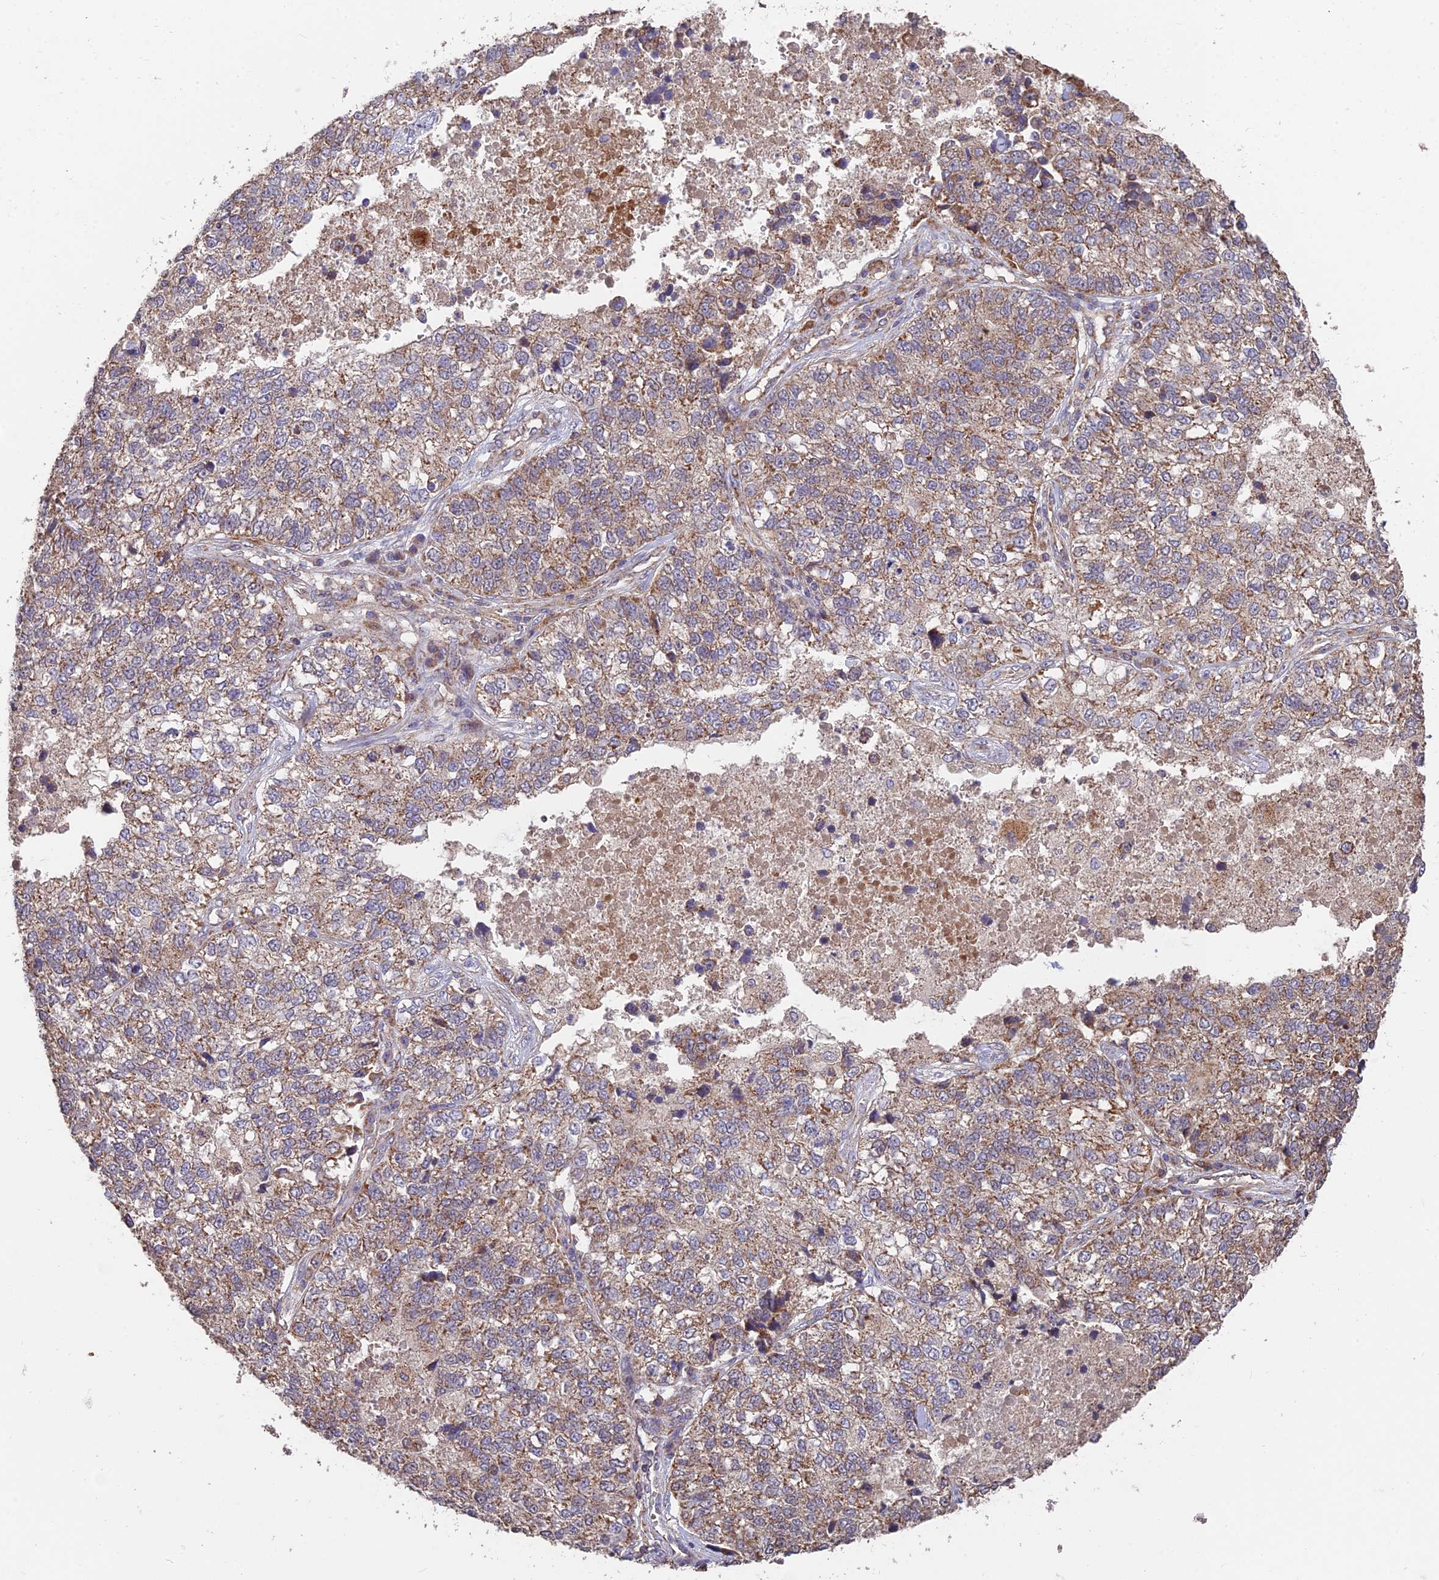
{"staining": {"intensity": "moderate", "quantity": "25%-75%", "location": "cytoplasmic/membranous"}, "tissue": "lung cancer", "cell_type": "Tumor cells", "image_type": "cancer", "snomed": [{"axis": "morphology", "description": "Adenocarcinoma, NOS"}, {"axis": "topography", "description": "Lung"}], "caption": "The image reveals staining of lung cancer, revealing moderate cytoplasmic/membranous protein positivity (brown color) within tumor cells.", "gene": "IFT22", "patient": {"sex": "male", "age": 49}}